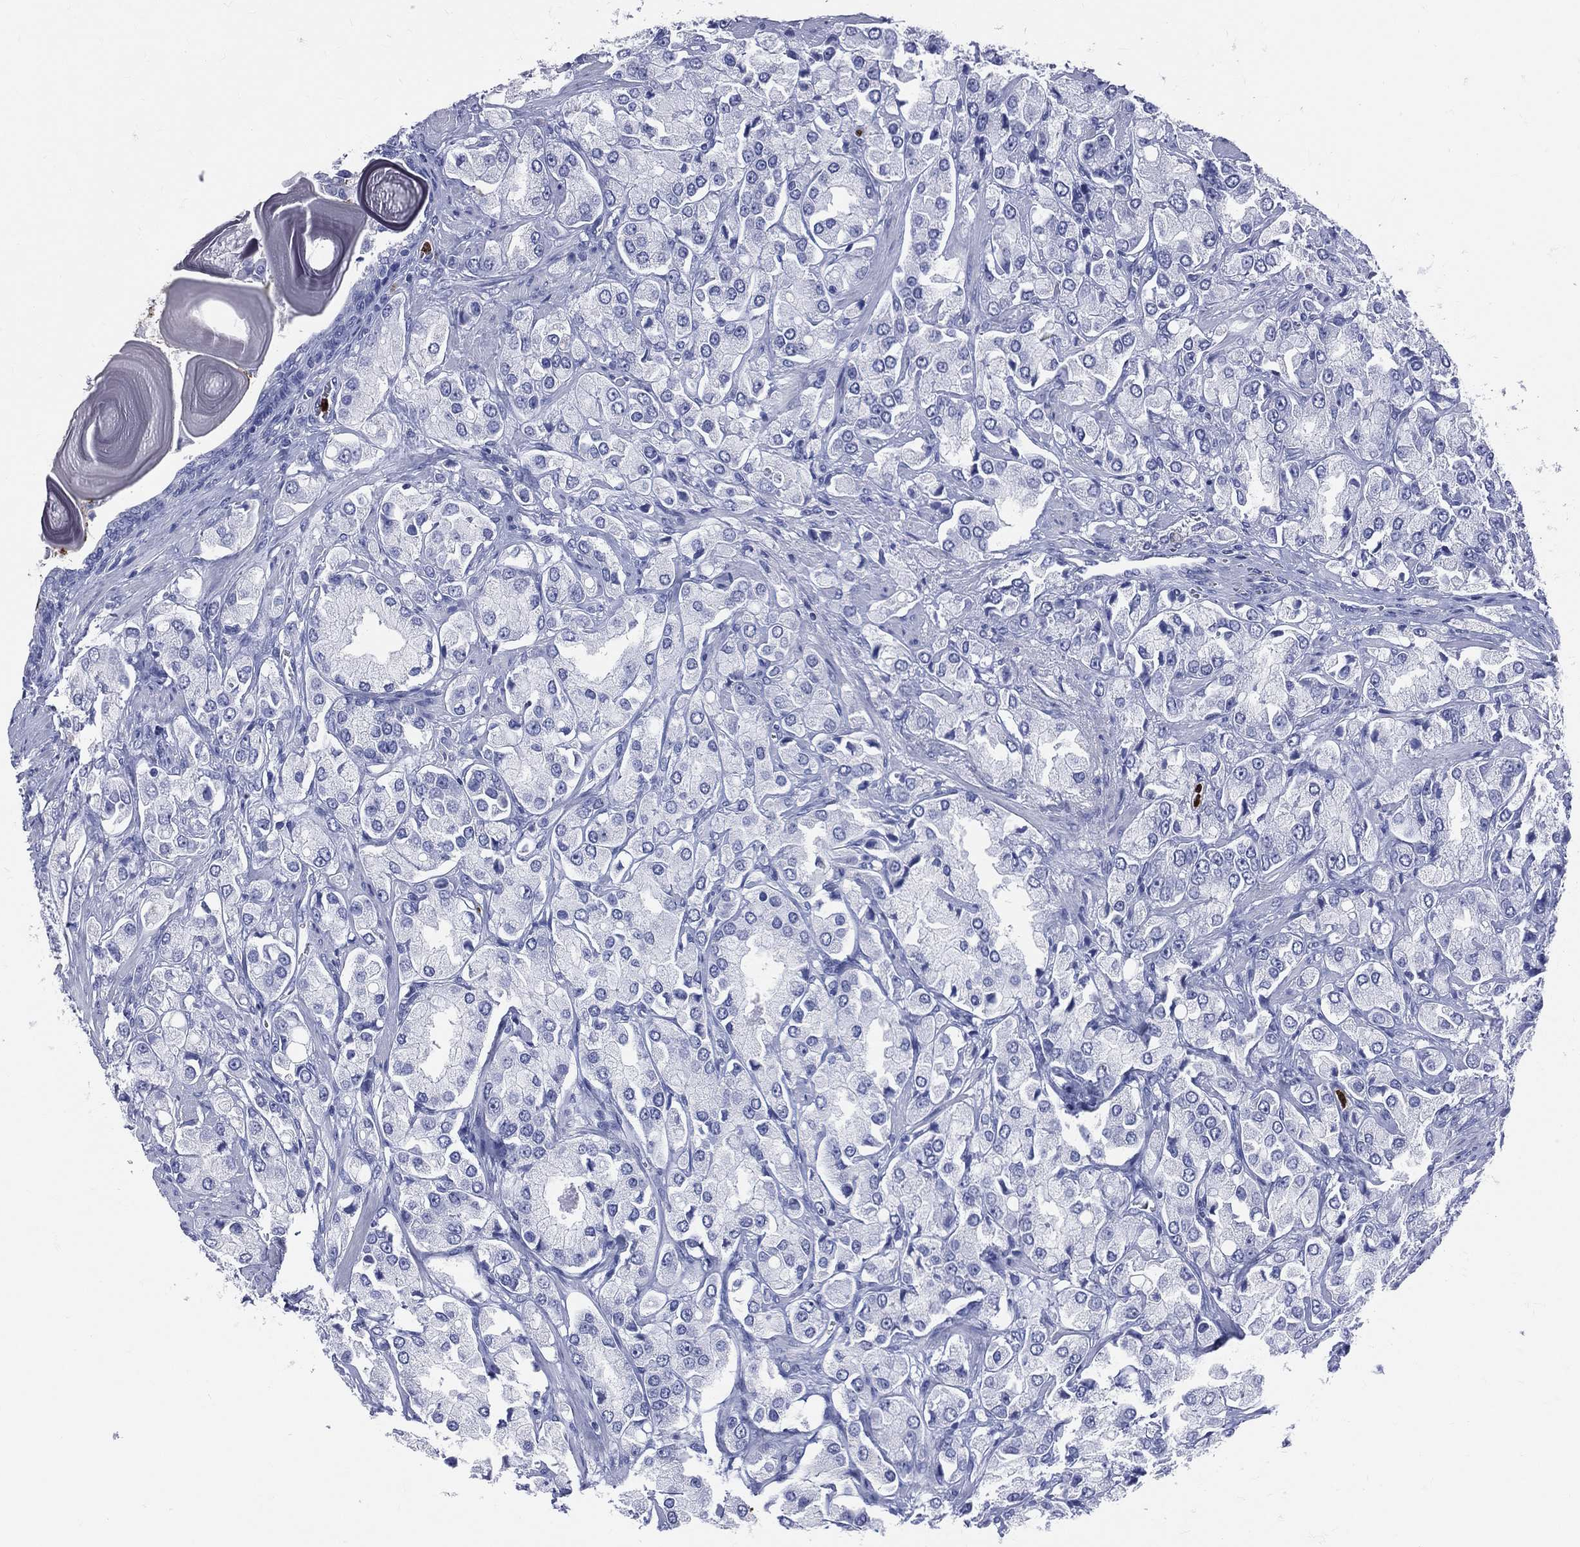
{"staining": {"intensity": "negative", "quantity": "none", "location": "none"}, "tissue": "prostate cancer", "cell_type": "Tumor cells", "image_type": "cancer", "snomed": [{"axis": "morphology", "description": "Adenocarcinoma, NOS"}, {"axis": "topography", "description": "Prostate and seminal vesicle, NOS"}, {"axis": "topography", "description": "Prostate"}], "caption": "Prostate adenocarcinoma was stained to show a protein in brown. There is no significant staining in tumor cells.", "gene": "PGLYRP1", "patient": {"sex": "male", "age": 64}}